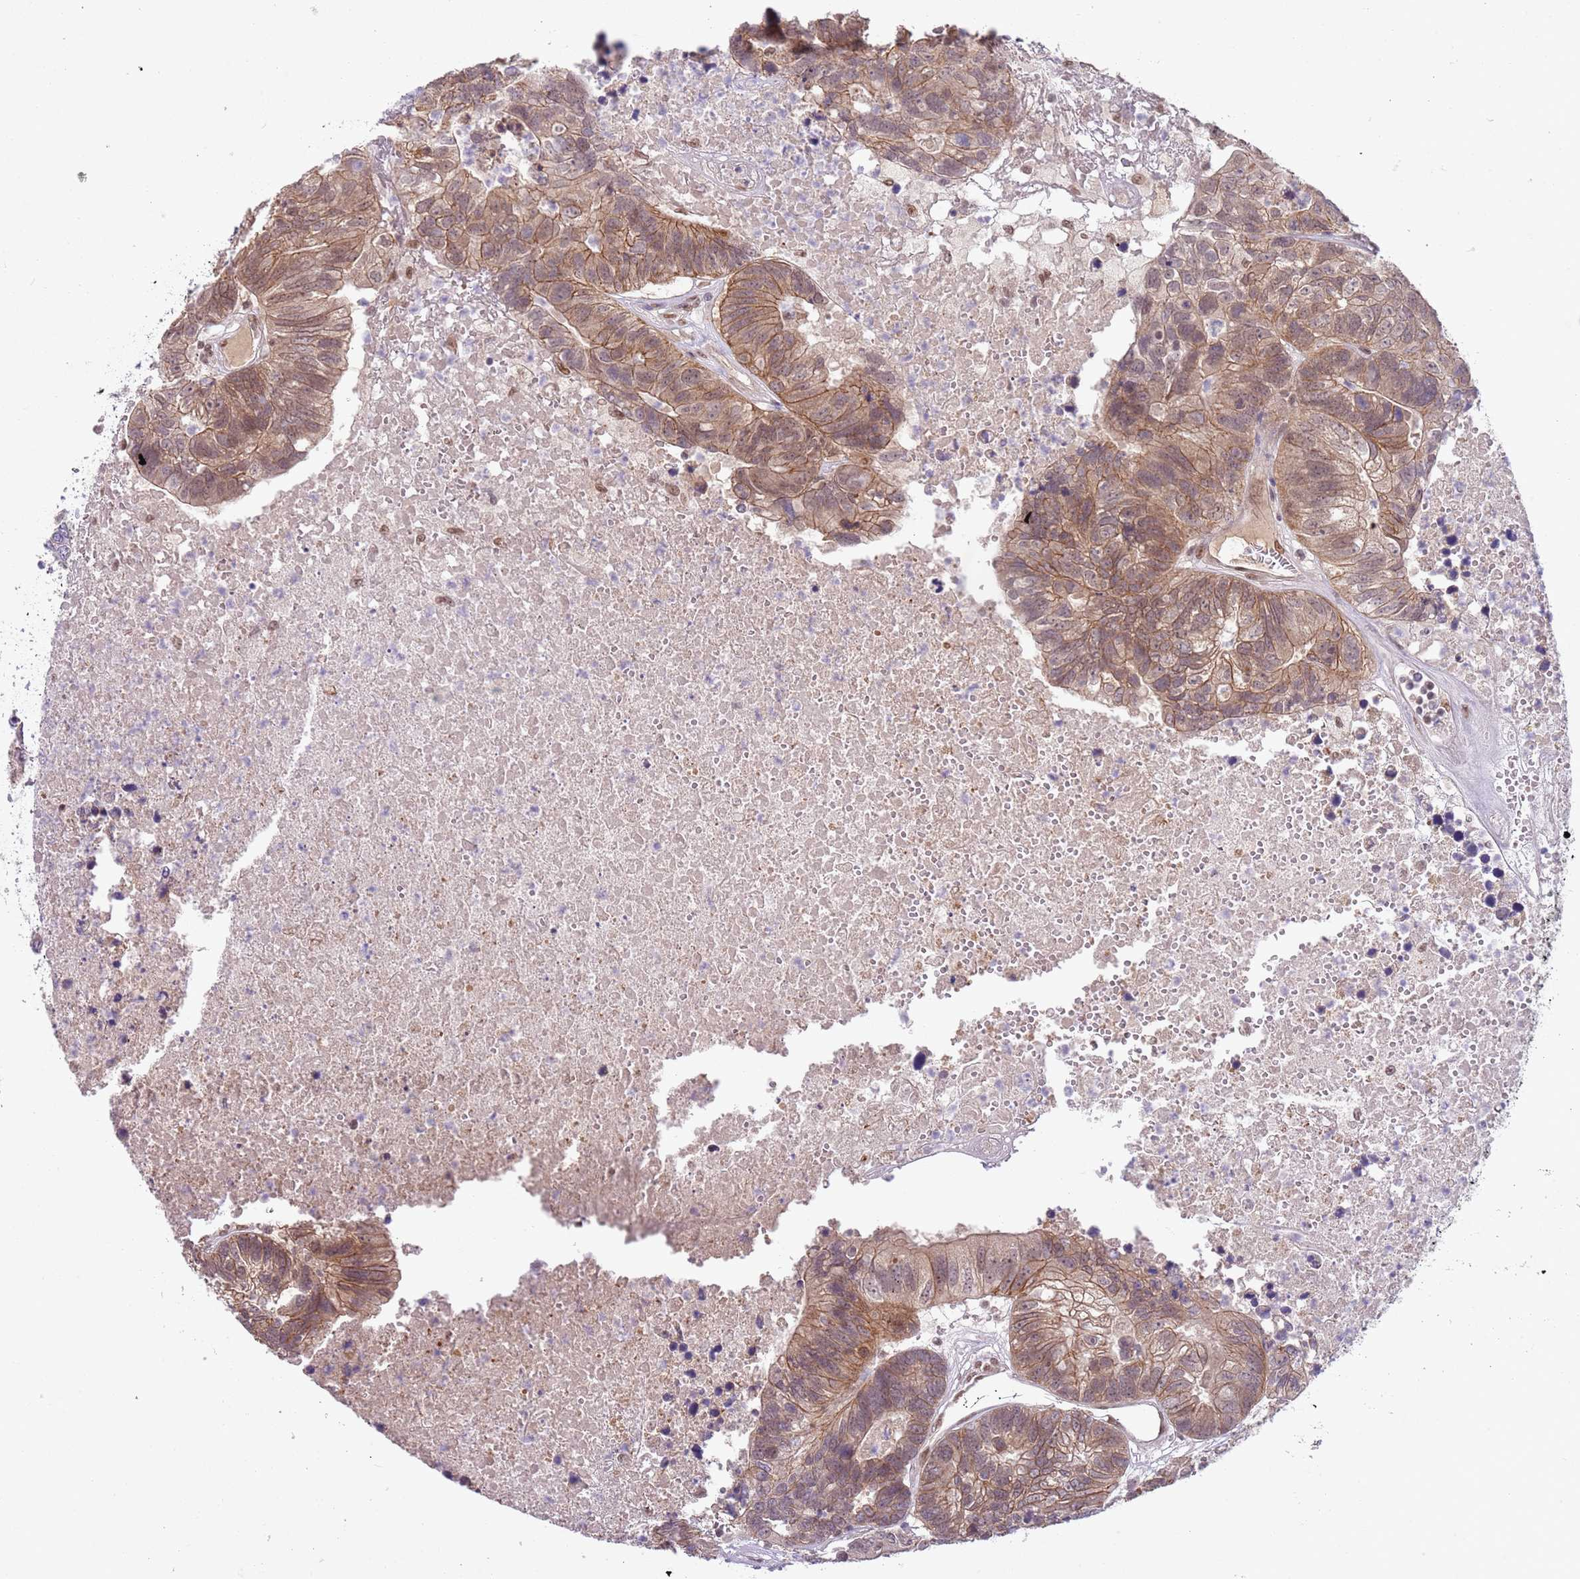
{"staining": {"intensity": "moderate", "quantity": ">75%", "location": "cytoplasmic/membranous"}, "tissue": "colorectal cancer", "cell_type": "Tumor cells", "image_type": "cancer", "snomed": [{"axis": "morphology", "description": "Adenocarcinoma, NOS"}, {"axis": "topography", "description": "Colon"}], "caption": "The histopathology image exhibits immunohistochemical staining of colorectal cancer. There is moderate cytoplasmic/membranous expression is identified in approximately >75% of tumor cells. (DAB (3,3'-diaminobenzidine) = brown stain, brightfield microscopy at high magnification).", "gene": "TM2D1", "patient": {"sex": "female", "age": 48}}